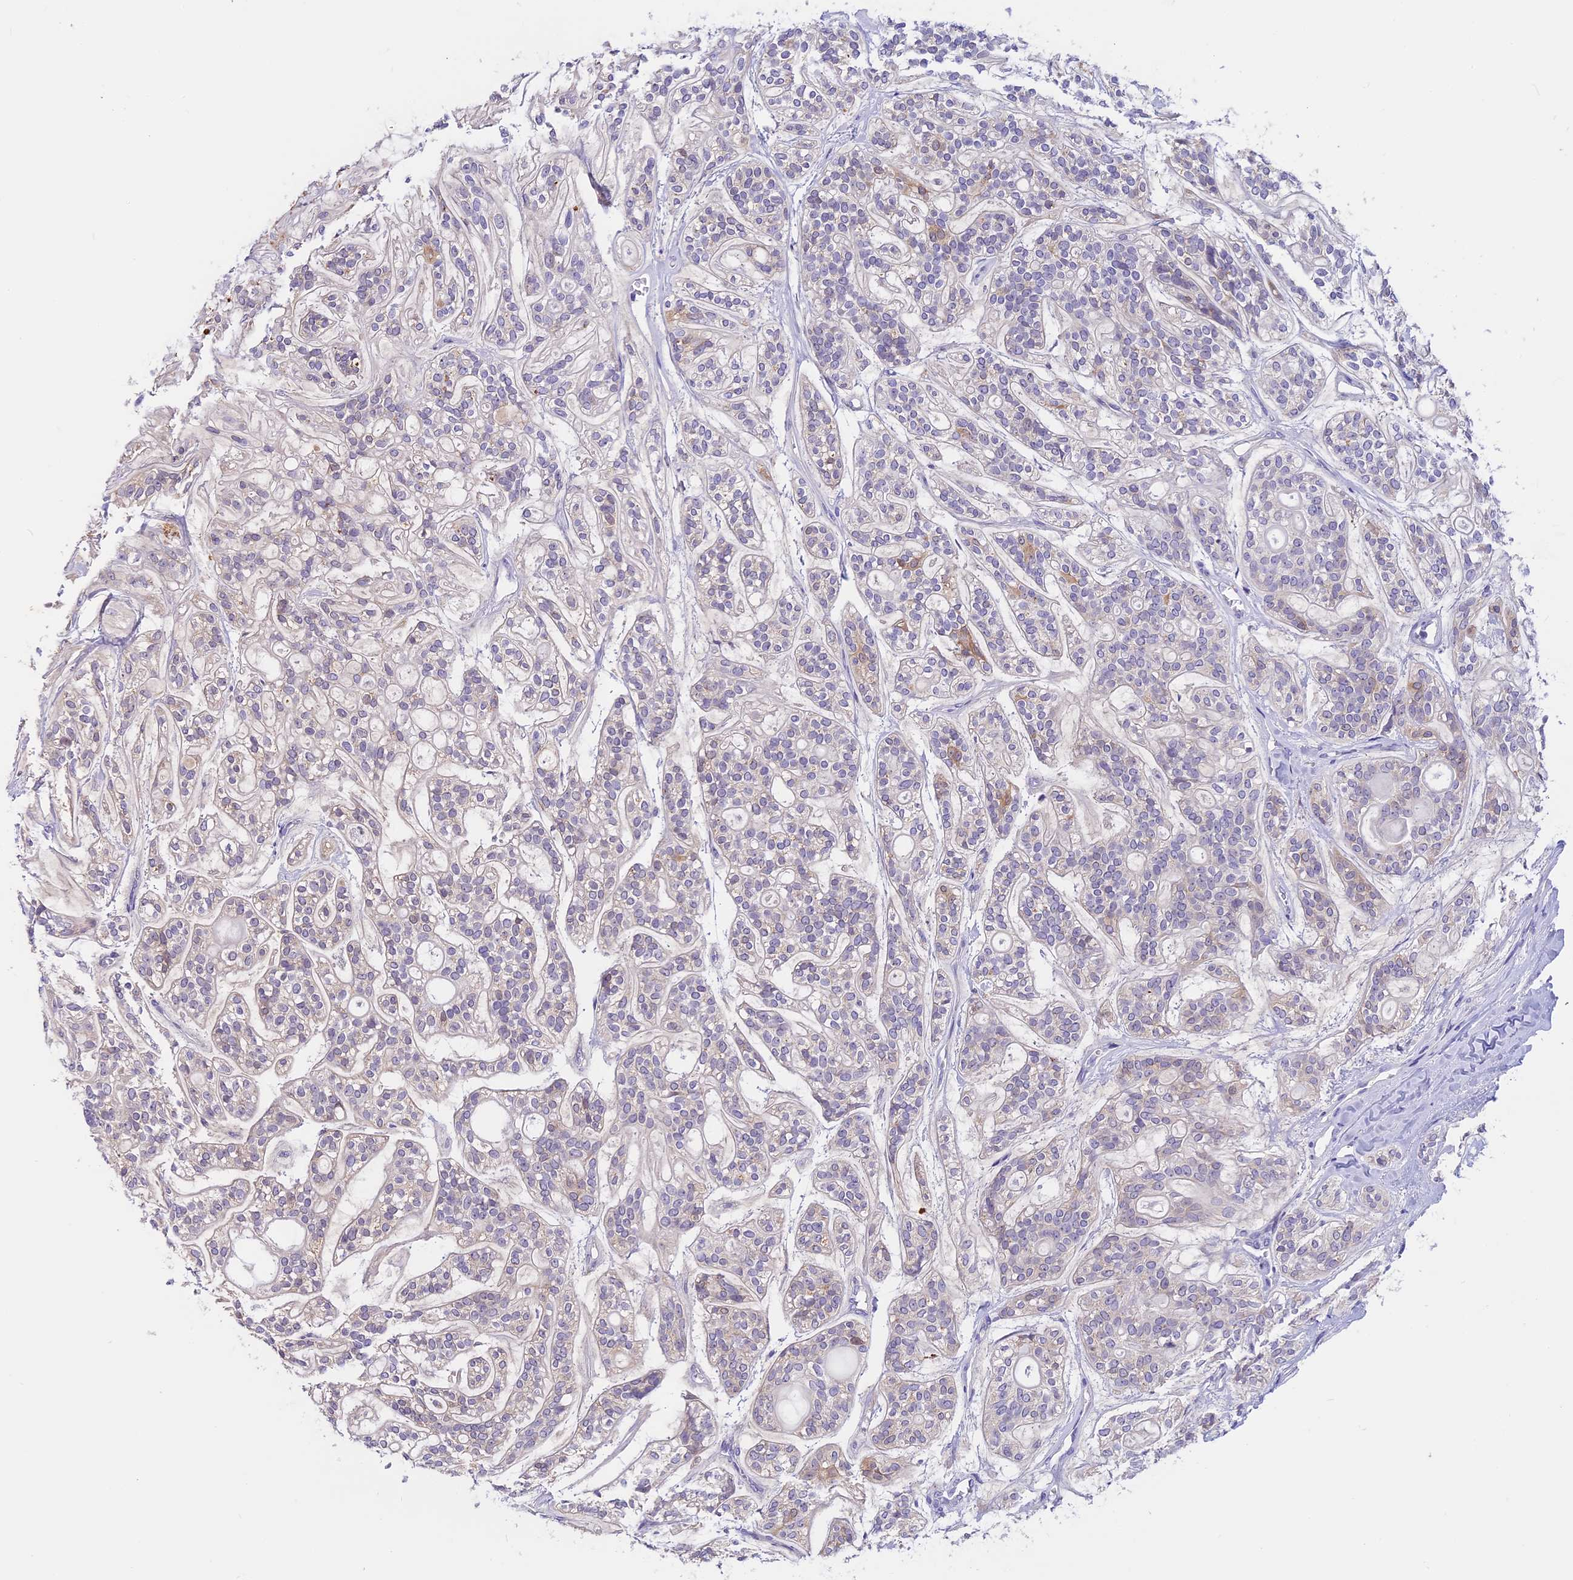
{"staining": {"intensity": "moderate", "quantity": "<25%", "location": "cytoplasmic/membranous"}, "tissue": "head and neck cancer", "cell_type": "Tumor cells", "image_type": "cancer", "snomed": [{"axis": "morphology", "description": "Adenocarcinoma, NOS"}, {"axis": "topography", "description": "Head-Neck"}], "caption": "Tumor cells show low levels of moderate cytoplasmic/membranous expression in approximately <25% of cells in head and neck adenocarcinoma.", "gene": "LYPD6", "patient": {"sex": "male", "age": 66}}